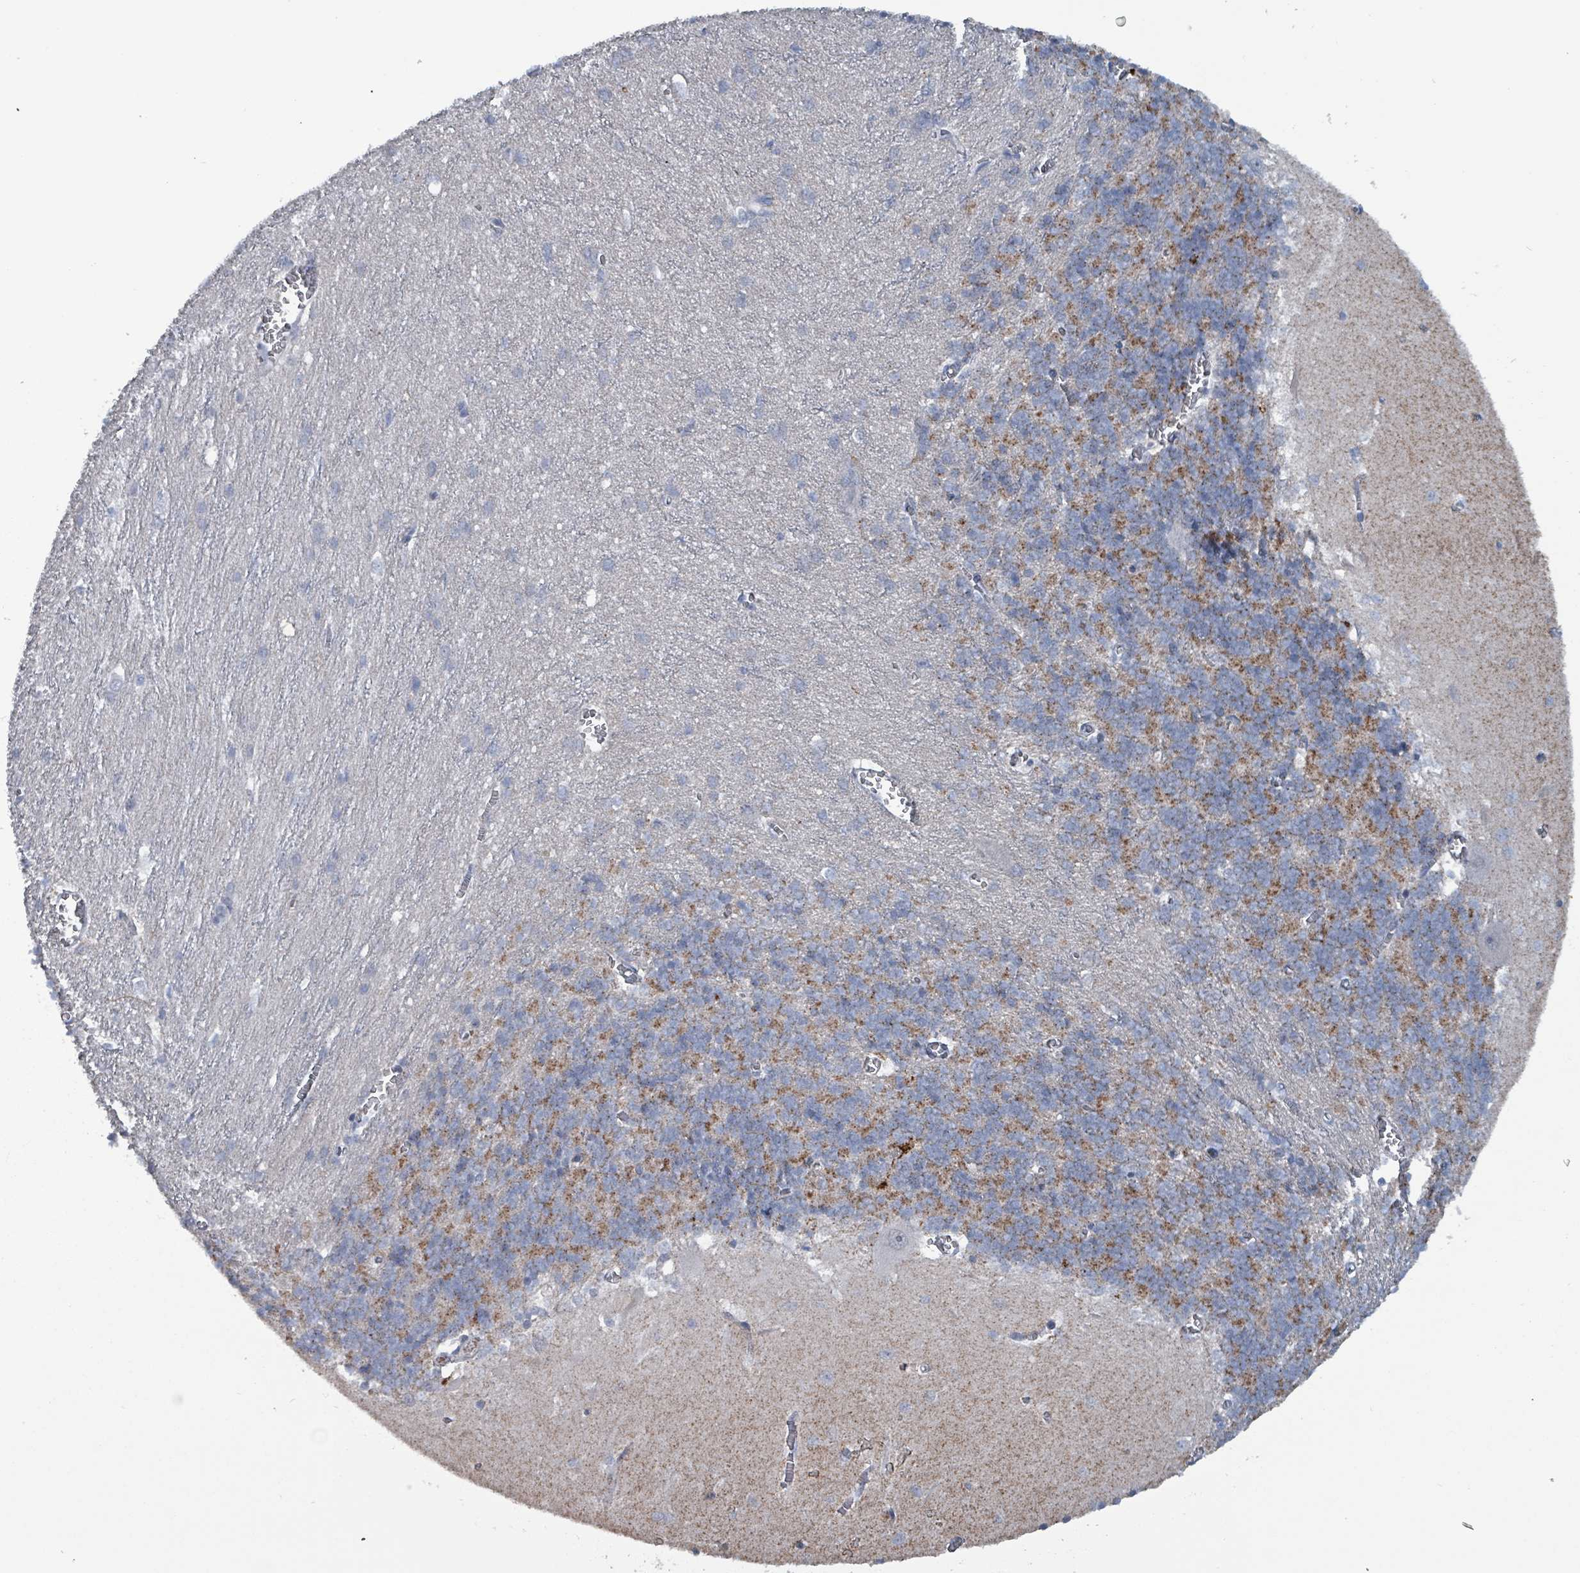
{"staining": {"intensity": "strong", "quantity": "25%-75%", "location": "cytoplasmic/membranous"}, "tissue": "cerebellum", "cell_type": "Cells in granular layer", "image_type": "normal", "snomed": [{"axis": "morphology", "description": "Normal tissue, NOS"}, {"axis": "topography", "description": "Cerebellum"}], "caption": "This is a histology image of immunohistochemistry (IHC) staining of normal cerebellum, which shows strong positivity in the cytoplasmic/membranous of cells in granular layer.", "gene": "TAAR5", "patient": {"sex": "male", "age": 37}}